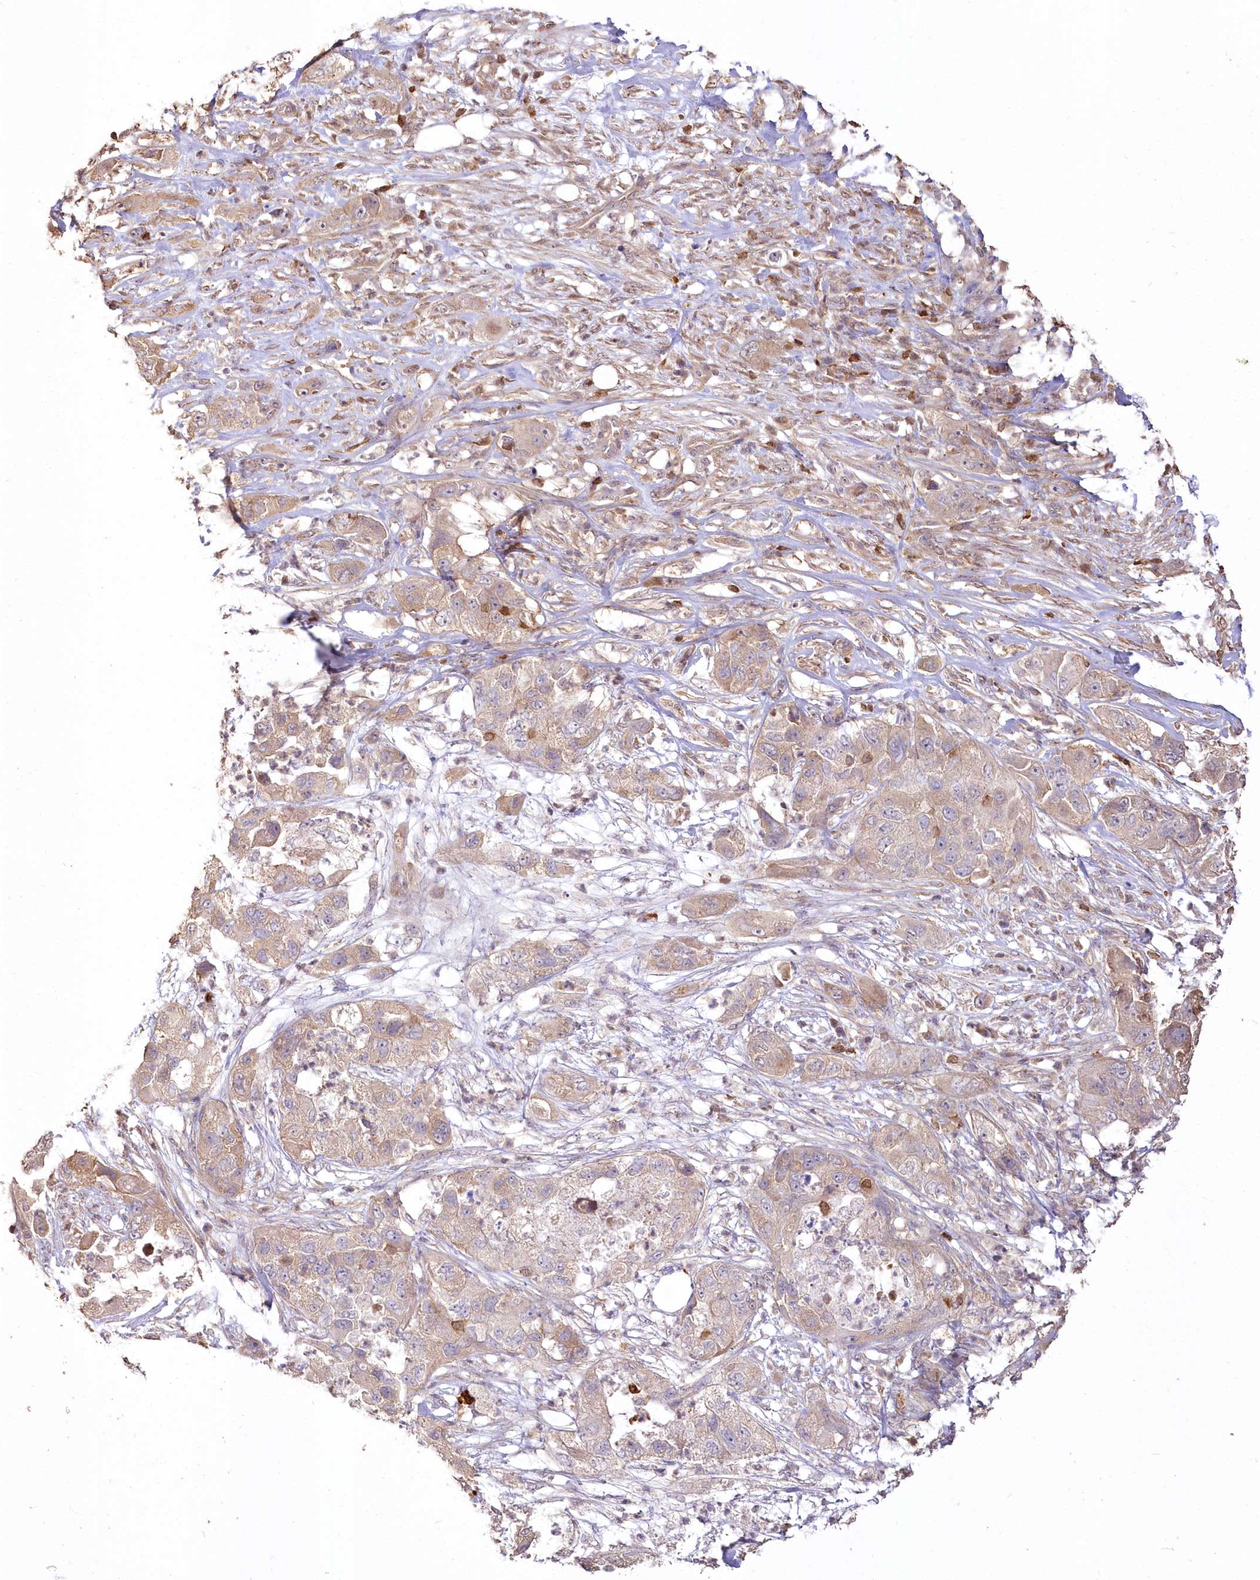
{"staining": {"intensity": "weak", "quantity": ">75%", "location": "cytoplasmic/membranous"}, "tissue": "pancreatic cancer", "cell_type": "Tumor cells", "image_type": "cancer", "snomed": [{"axis": "morphology", "description": "Adenocarcinoma, NOS"}, {"axis": "topography", "description": "Pancreas"}], "caption": "High-power microscopy captured an IHC micrograph of pancreatic cancer, revealing weak cytoplasmic/membranous expression in about >75% of tumor cells.", "gene": "STK17B", "patient": {"sex": "female", "age": 78}}